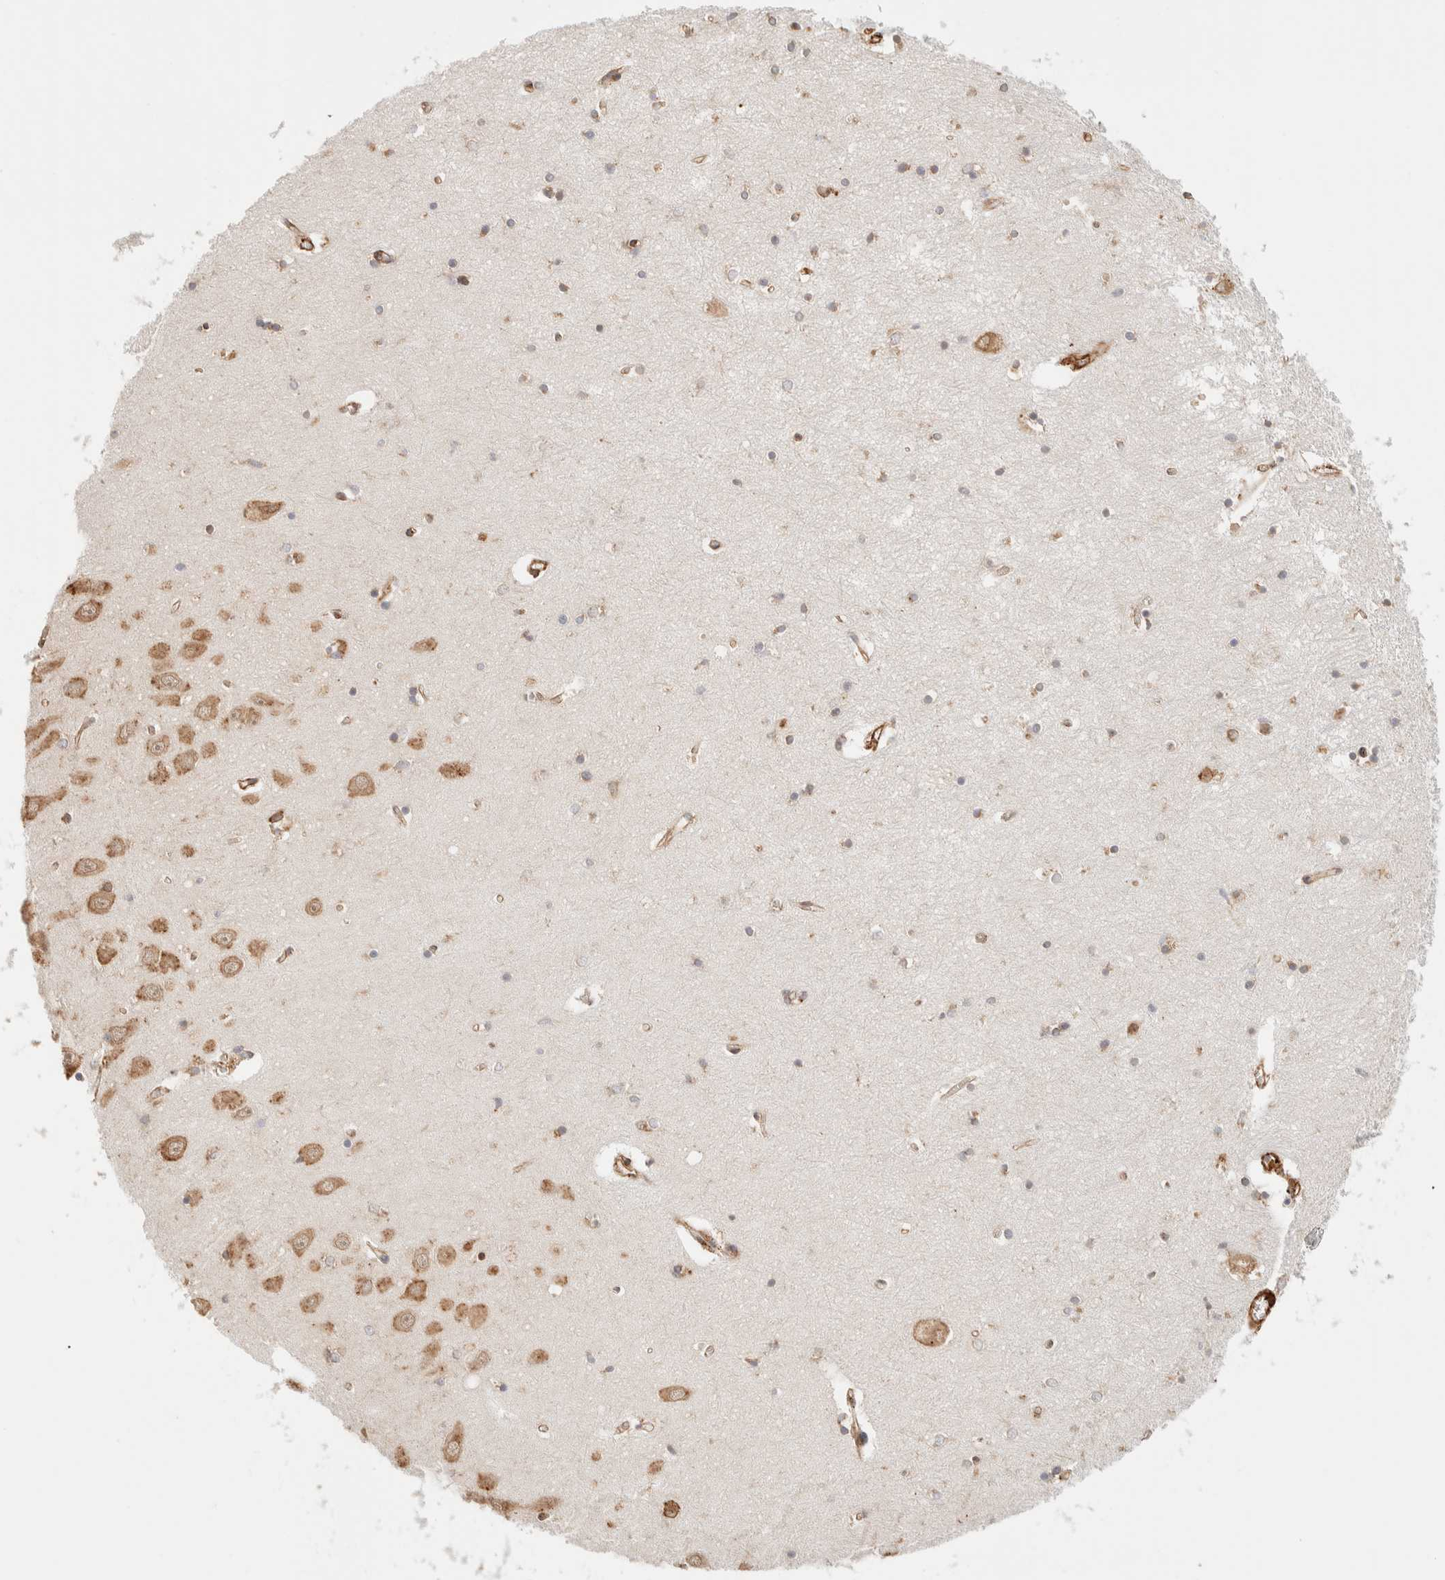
{"staining": {"intensity": "negative", "quantity": "none", "location": "none"}, "tissue": "hippocampus", "cell_type": "Glial cells", "image_type": "normal", "snomed": [{"axis": "morphology", "description": "Normal tissue, NOS"}, {"axis": "topography", "description": "Hippocampus"}], "caption": "An IHC histopathology image of benign hippocampus is shown. There is no staining in glial cells of hippocampus.", "gene": "INTS1", "patient": {"sex": "male", "age": 70}}